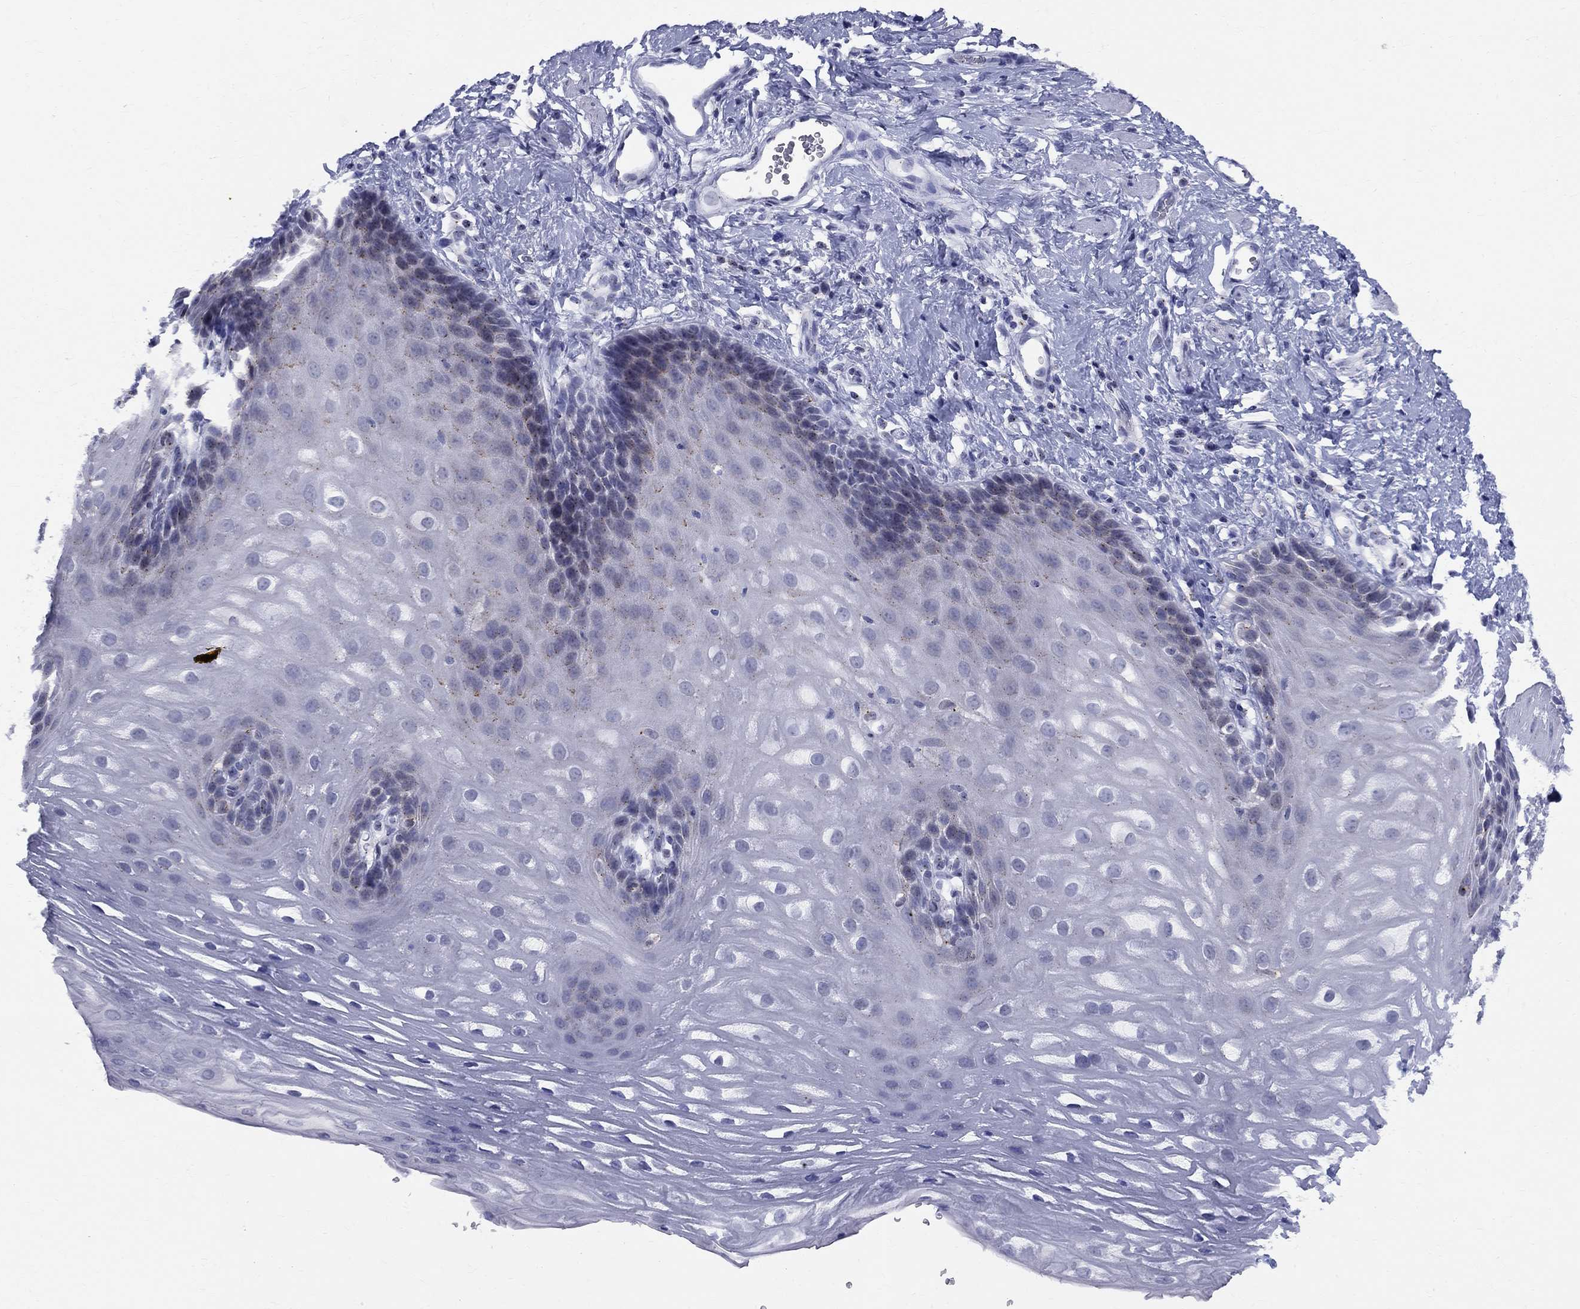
{"staining": {"intensity": "negative", "quantity": "none", "location": "none"}, "tissue": "esophagus", "cell_type": "Squamous epithelial cells", "image_type": "normal", "snomed": [{"axis": "morphology", "description": "Normal tissue, NOS"}, {"axis": "topography", "description": "Esophagus"}], "caption": "Immunohistochemistry (IHC) of unremarkable human esophagus displays no positivity in squamous epithelial cells.", "gene": "CEP43", "patient": {"sex": "male", "age": 64}}